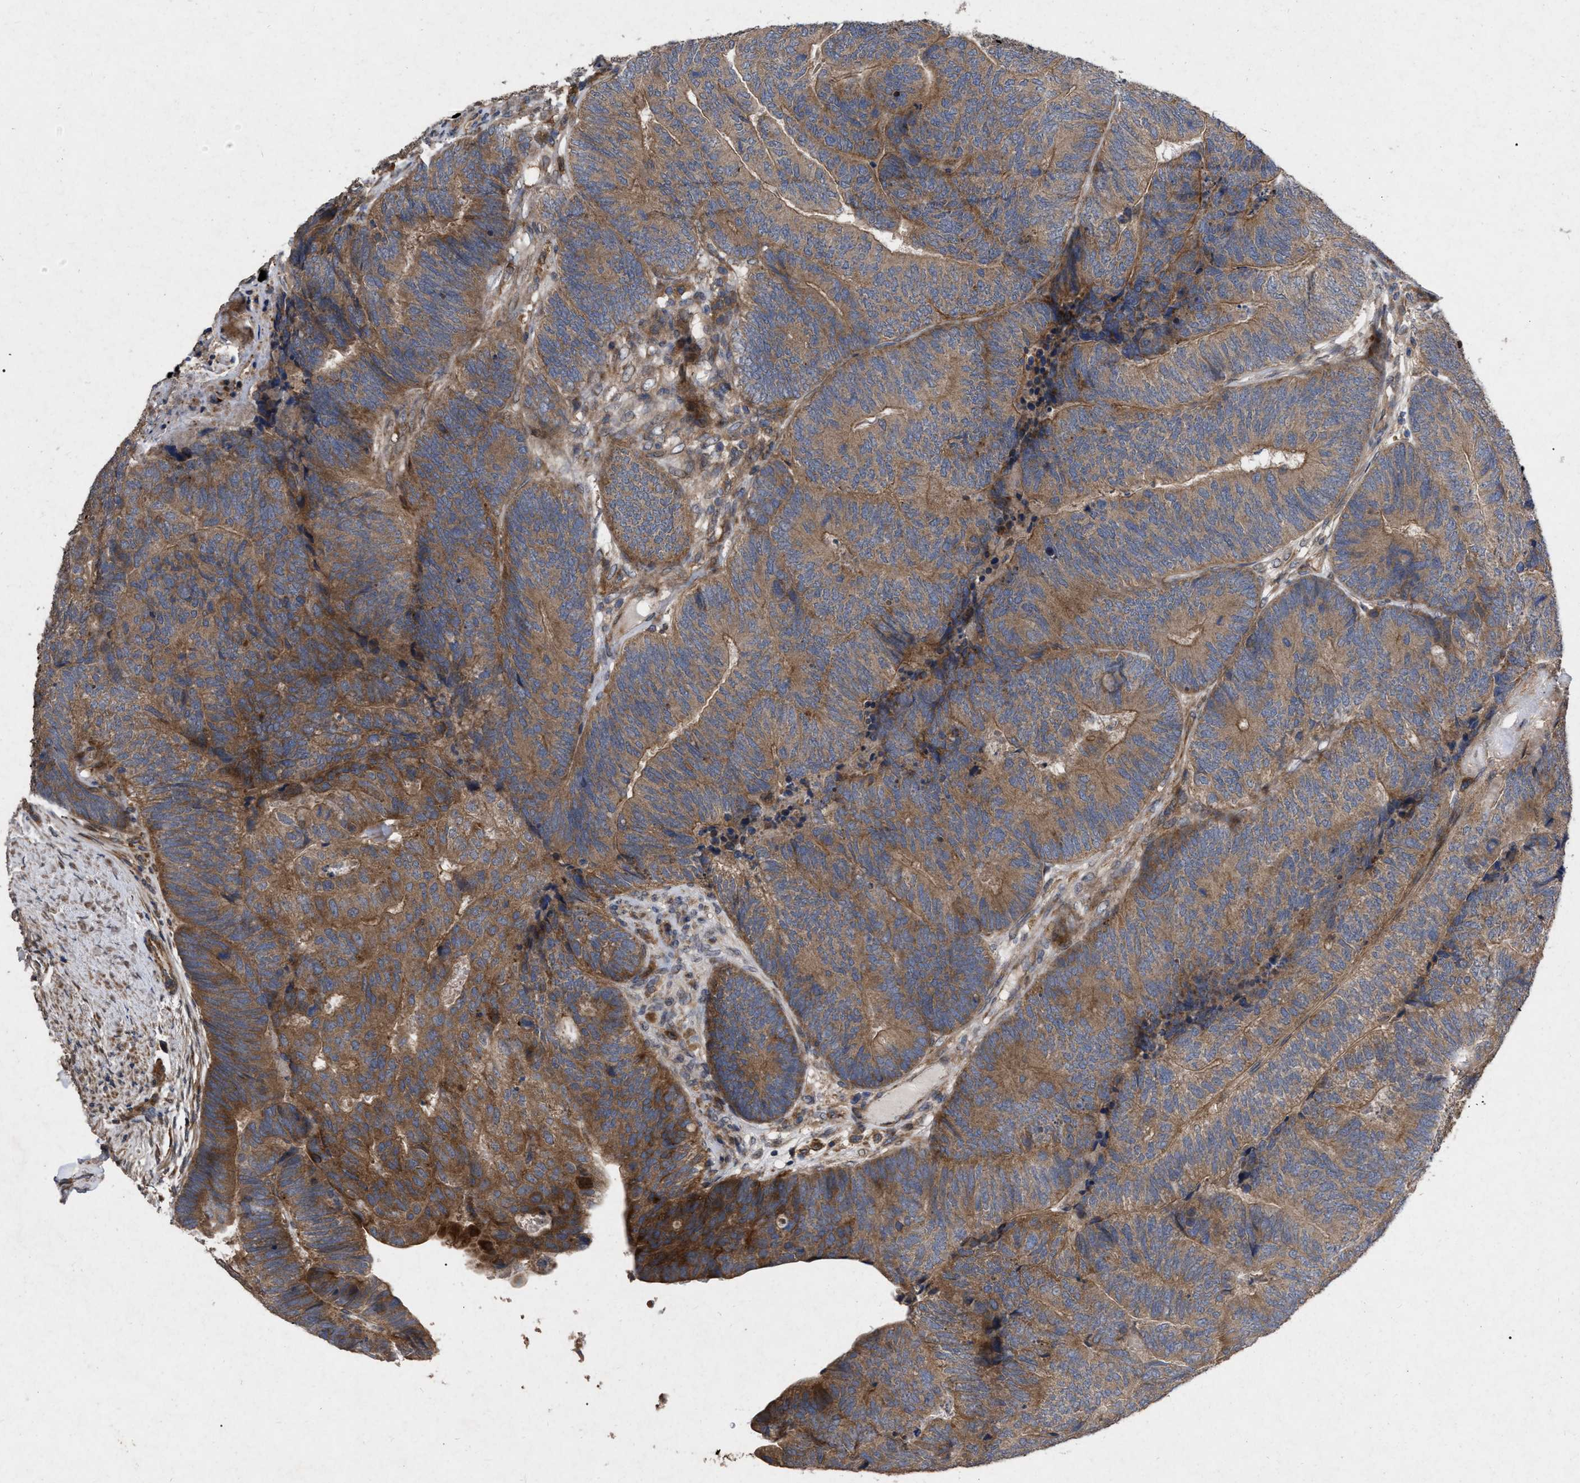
{"staining": {"intensity": "moderate", "quantity": ">75%", "location": "cytoplasmic/membranous"}, "tissue": "colorectal cancer", "cell_type": "Tumor cells", "image_type": "cancer", "snomed": [{"axis": "morphology", "description": "Normal tissue, NOS"}, {"axis": "morphology", "description": "Adenocarcinoma, NOS"}, {"axis": "topography", "description": "Rectum"}], "caption": "A medium amount of moderate cytoplasmic/membranous expression is seen in about >75% of tumor cells in colorectal cancer tissue.", "gene": "CDKN2C", "patient": {"sex": "female", "age": 66}}